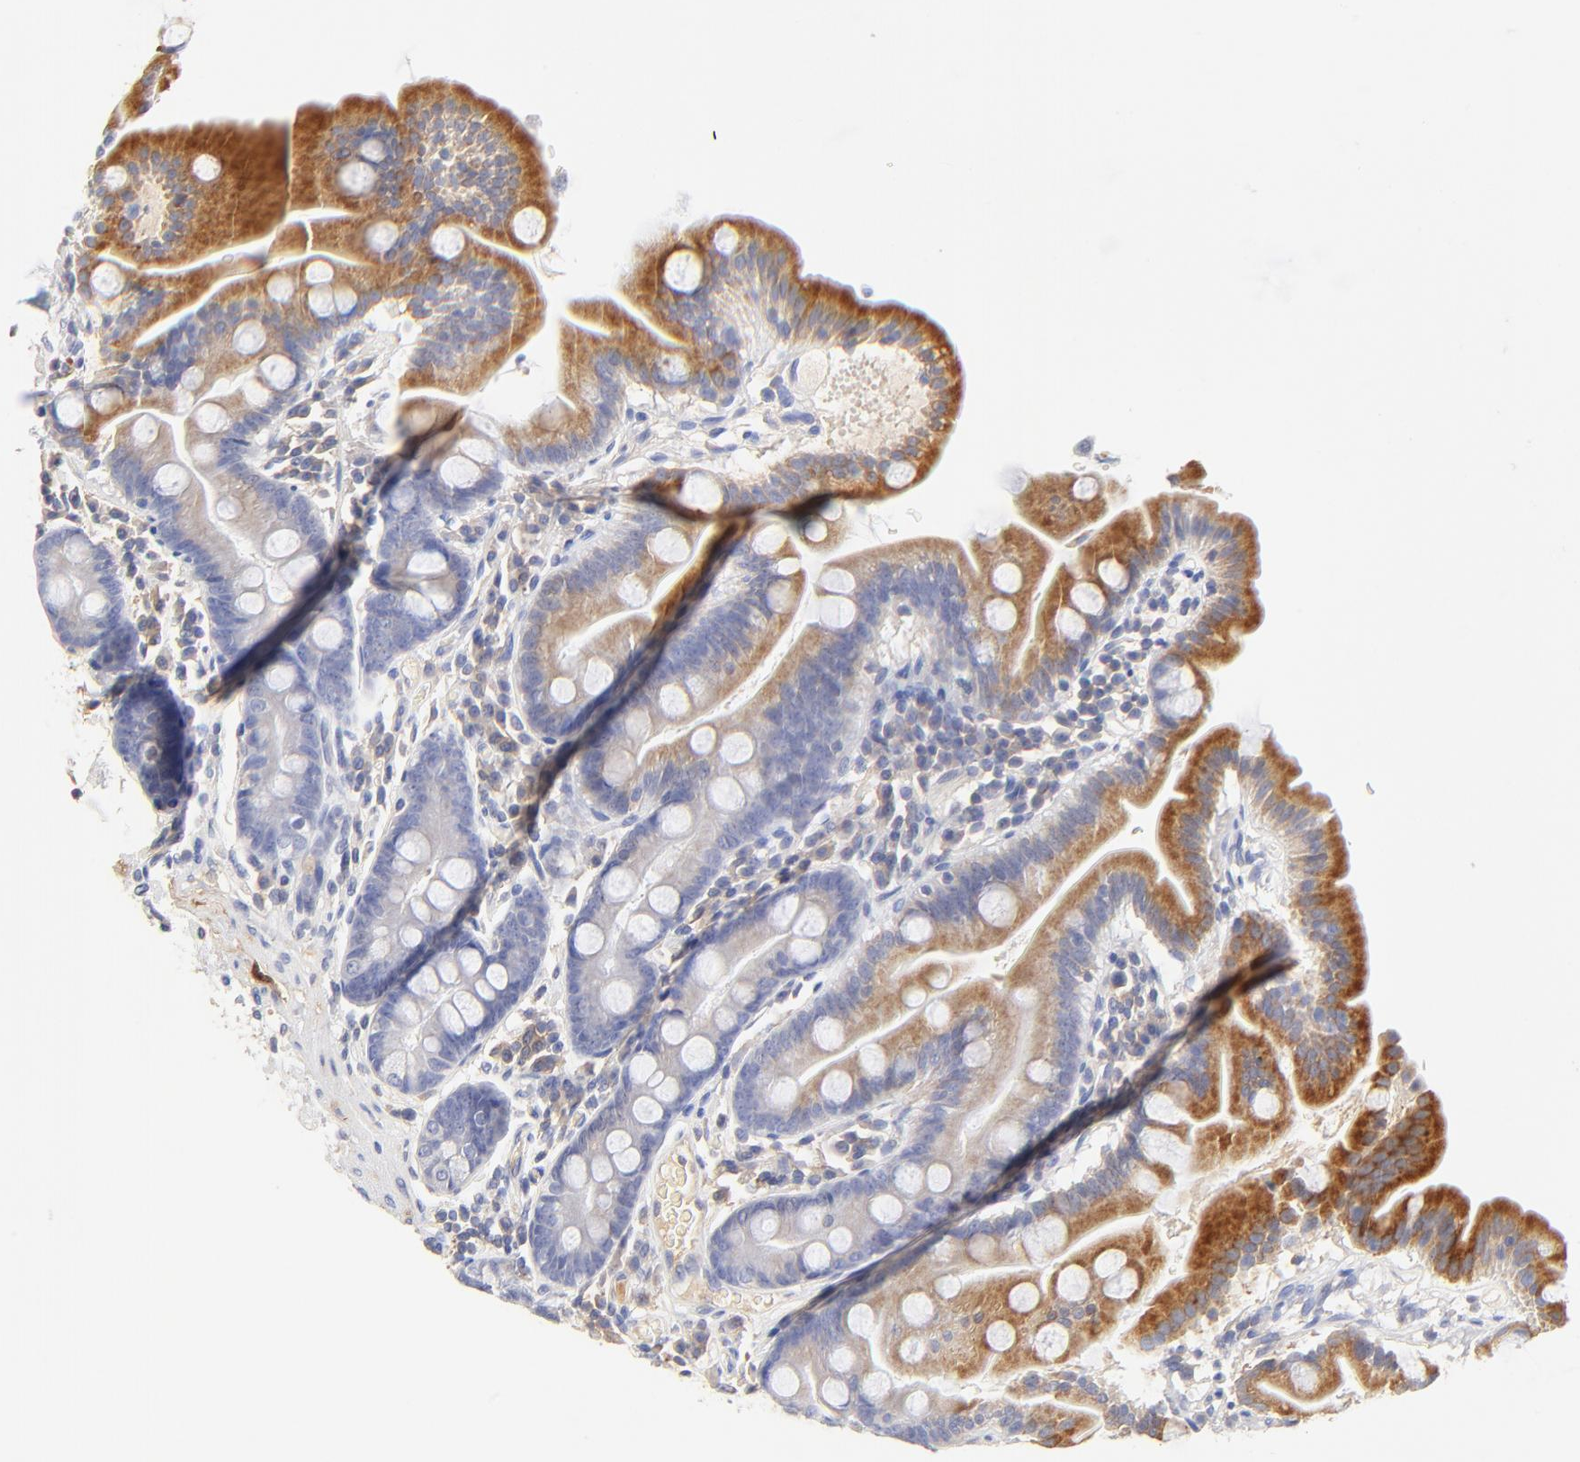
{"staining": {"intensity": "moderate", "quantity": "25%-75%", "location": "cytoplasmic/membranous"}, "tissue": "duodenum", "cell_type": "Glandular cells", "image_type": "normal", "snomed": [{"axis": "morphology", "description": "Normal tissue, NOS"}, {"axis": "topography", "description": "Duodenum"}], "caption": "The image shows staining of benign duodenum, revealing moderate cytoplasmic/membranous protein expression (brown color) within glandular cells.", "gene": "MDGA2", "patient": {"sex": "male", "age": 50}}